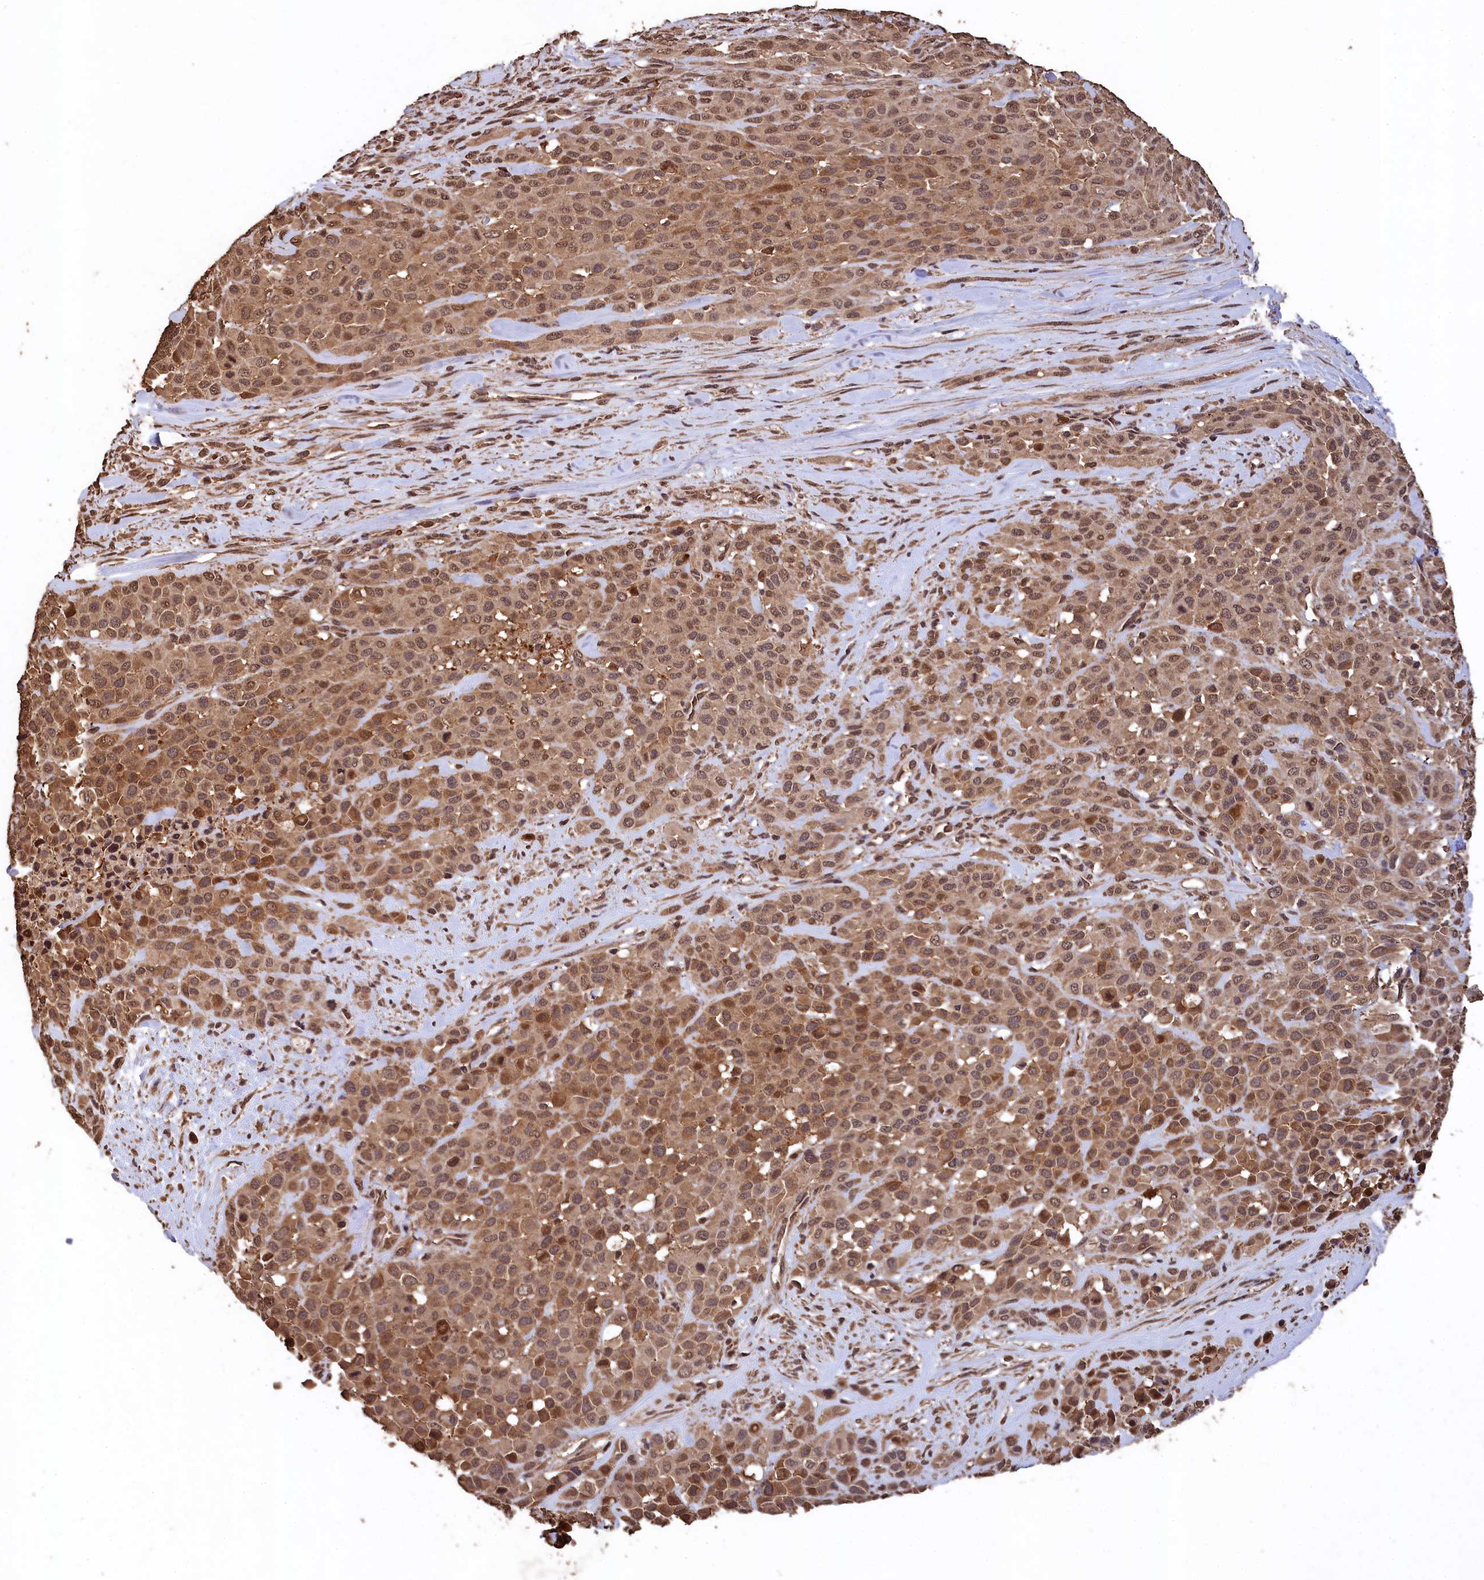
{"staining": {"intensity": "moderate", "quantity": ">75%", "location": "cytoplasmic/membranous,nuclear"}, "tissue": "melanoma", "cell_type": "Tumor cells", "image_type": "cancer", "snomed": [{"axis": "morphology", "description": "Malignant melanoma, Metastatic site"}, {"axis": "topography", "description": "Skin"}], "caption": "Immunohistochemistry (IHC) staining of malignant melanoma (metastatic site), which displays medium levels of moderate cytoplasmic/membranous and nuclear staining in about >75% of tumor cells indicating moderate cytoplasmic/membranous and nuclear protein positivity. The staining was performed using DAB (3,3'-diaminobenzidine) (brown) for protein detection and nuclei were counterstained in hematoxylin (blue).", "gene": "CEP57L1", "patient": {"sex": "female", "age": 81}}